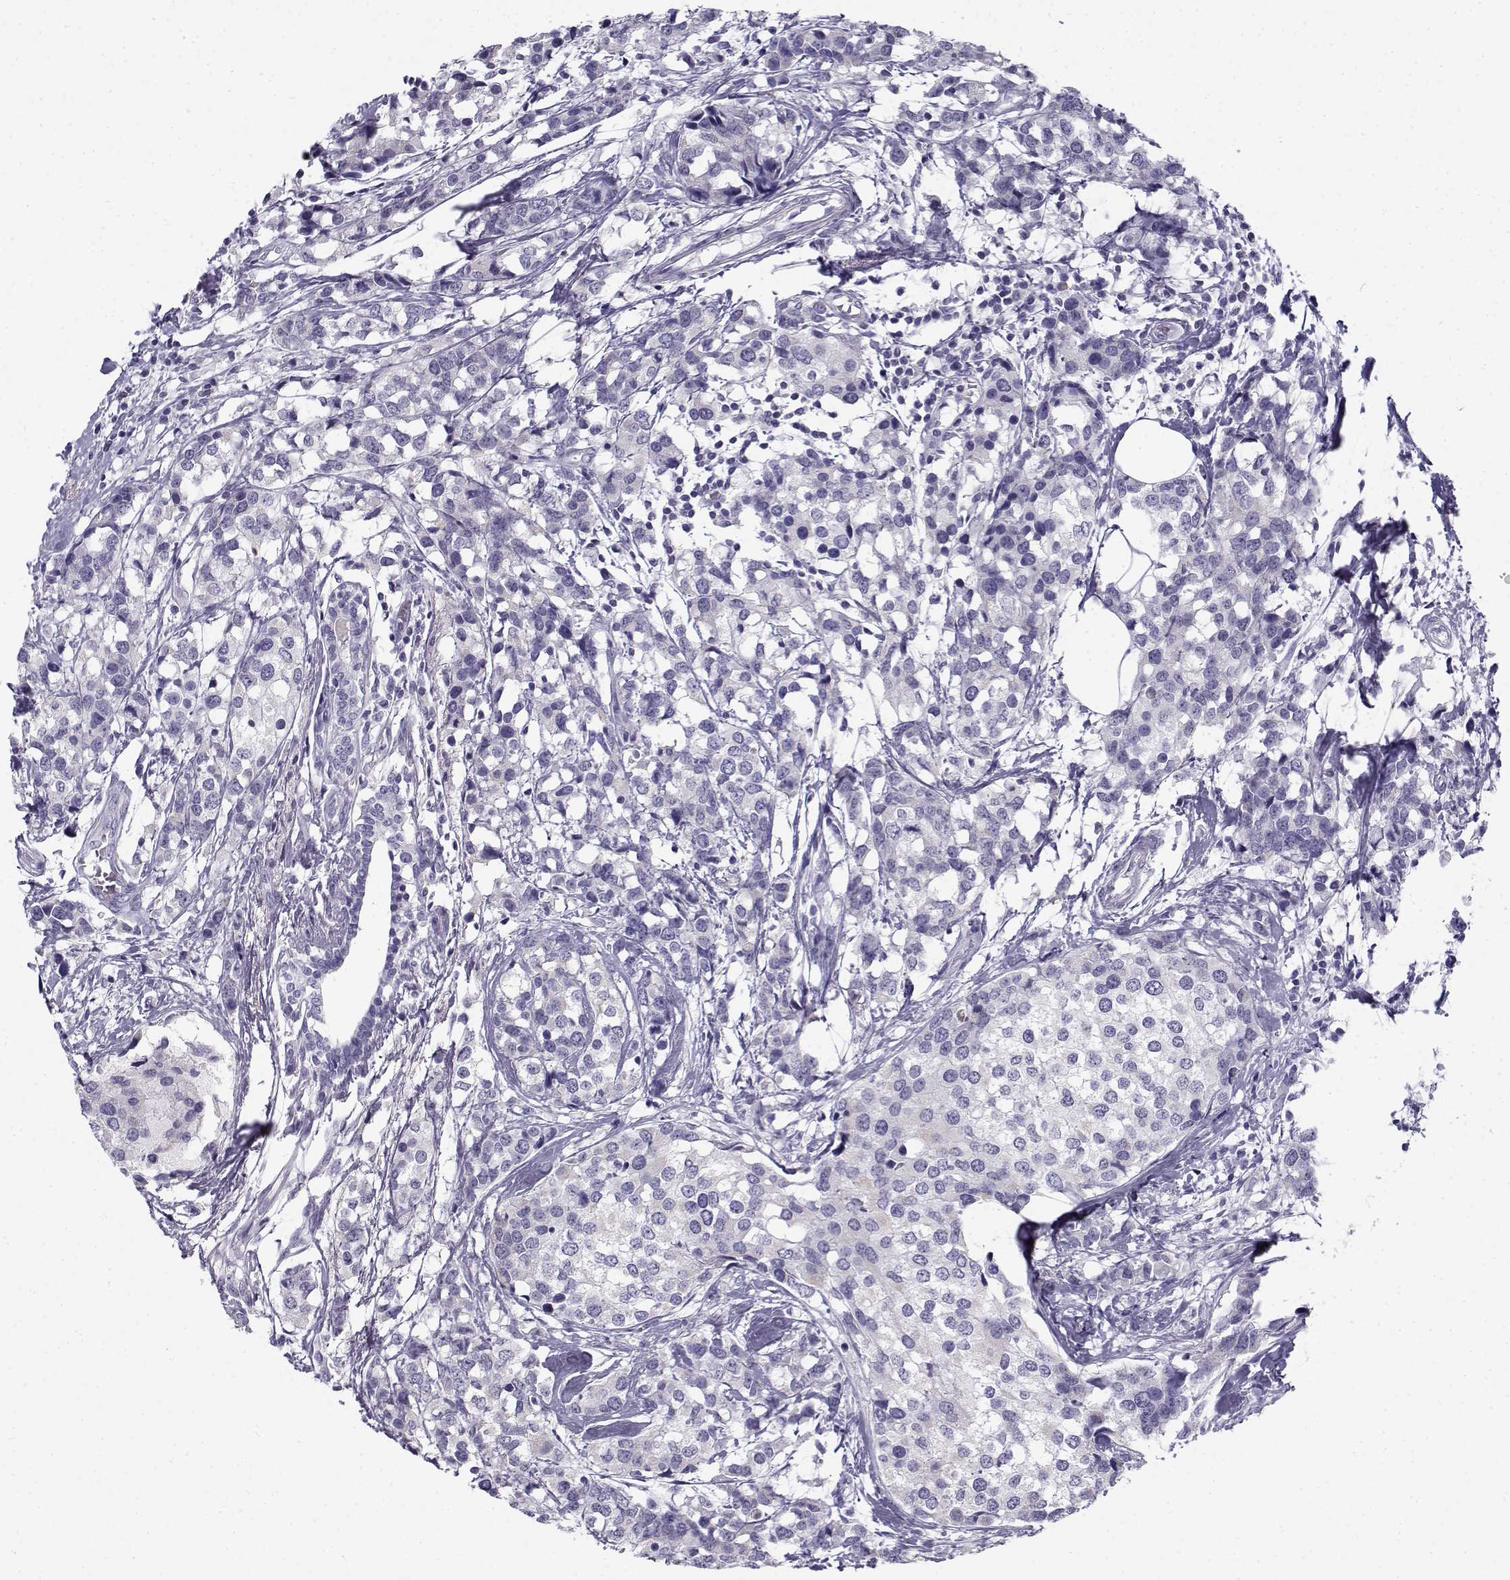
{"staining": {"intensity": "negative", "quantity": "none", "location": "none"}, "tissue": "breast cancer", "cell_type": "Tumor cells", "image_type": "cancer", "snomed": [{"axis": "morphology", "description": "Lobular carcinoma"}, {"axis": "topography", "description": "Breast"}], "caption": "The photomicrograph exhibits no staining of tumor cells in breast cancer (lobular carcinoma).", "gene": "FAM166A", "patient": {"sex": "female", "age": 59}}